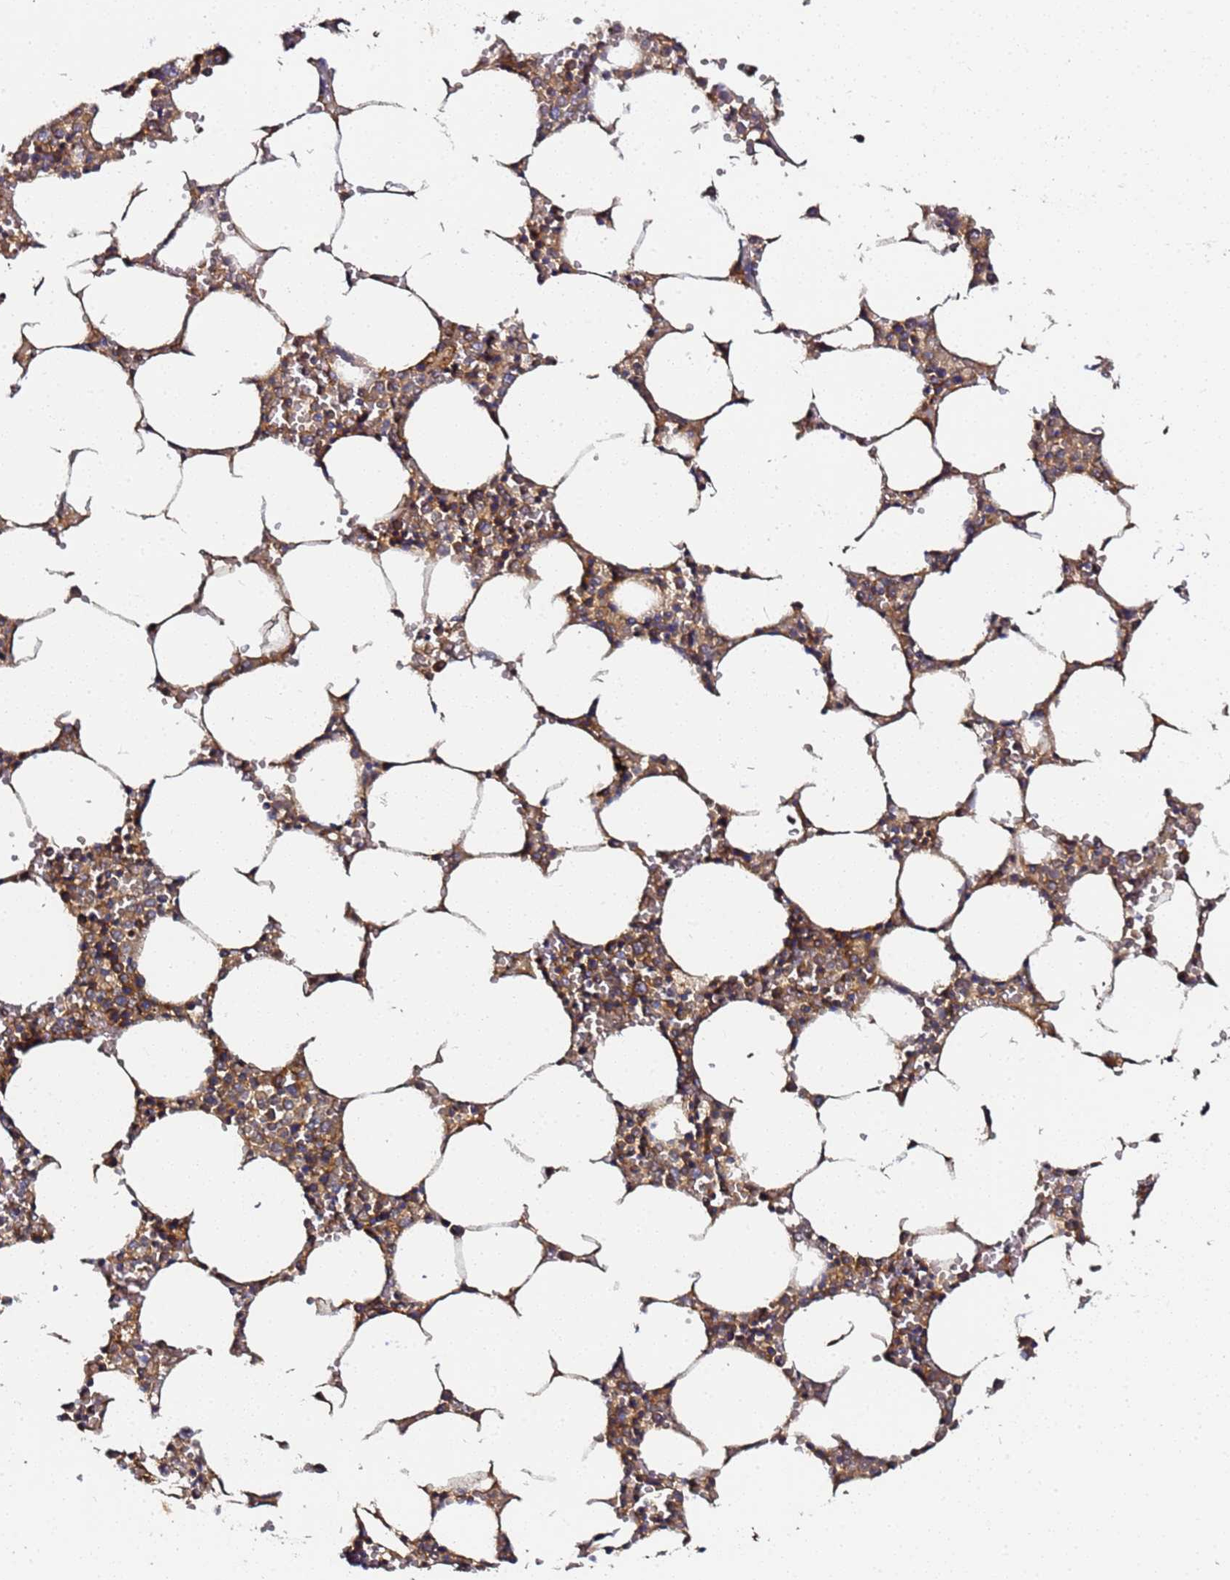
{"staining": {"intensity": "moderate", "quantity": ">75%", "location": "cytoplasmic/membranous"}, "tissue": "bone marrow", "cell_type": "Hematopoietic cells", "image_type": "normal", "snomed": [{"axis": "morphology", "description": "Normal tissue, NOS"}, {"axis": "topography", "description": "Bone marrow"}], "caption": "About >75% of hematopoietic cells in normal human bone marrow display moderate cytoplasmic/membranous protein positivity as visualized by brown immunohistochemical staining.", "gene": "LRRC69", "patient": {"sex": "female", "age": 64}}